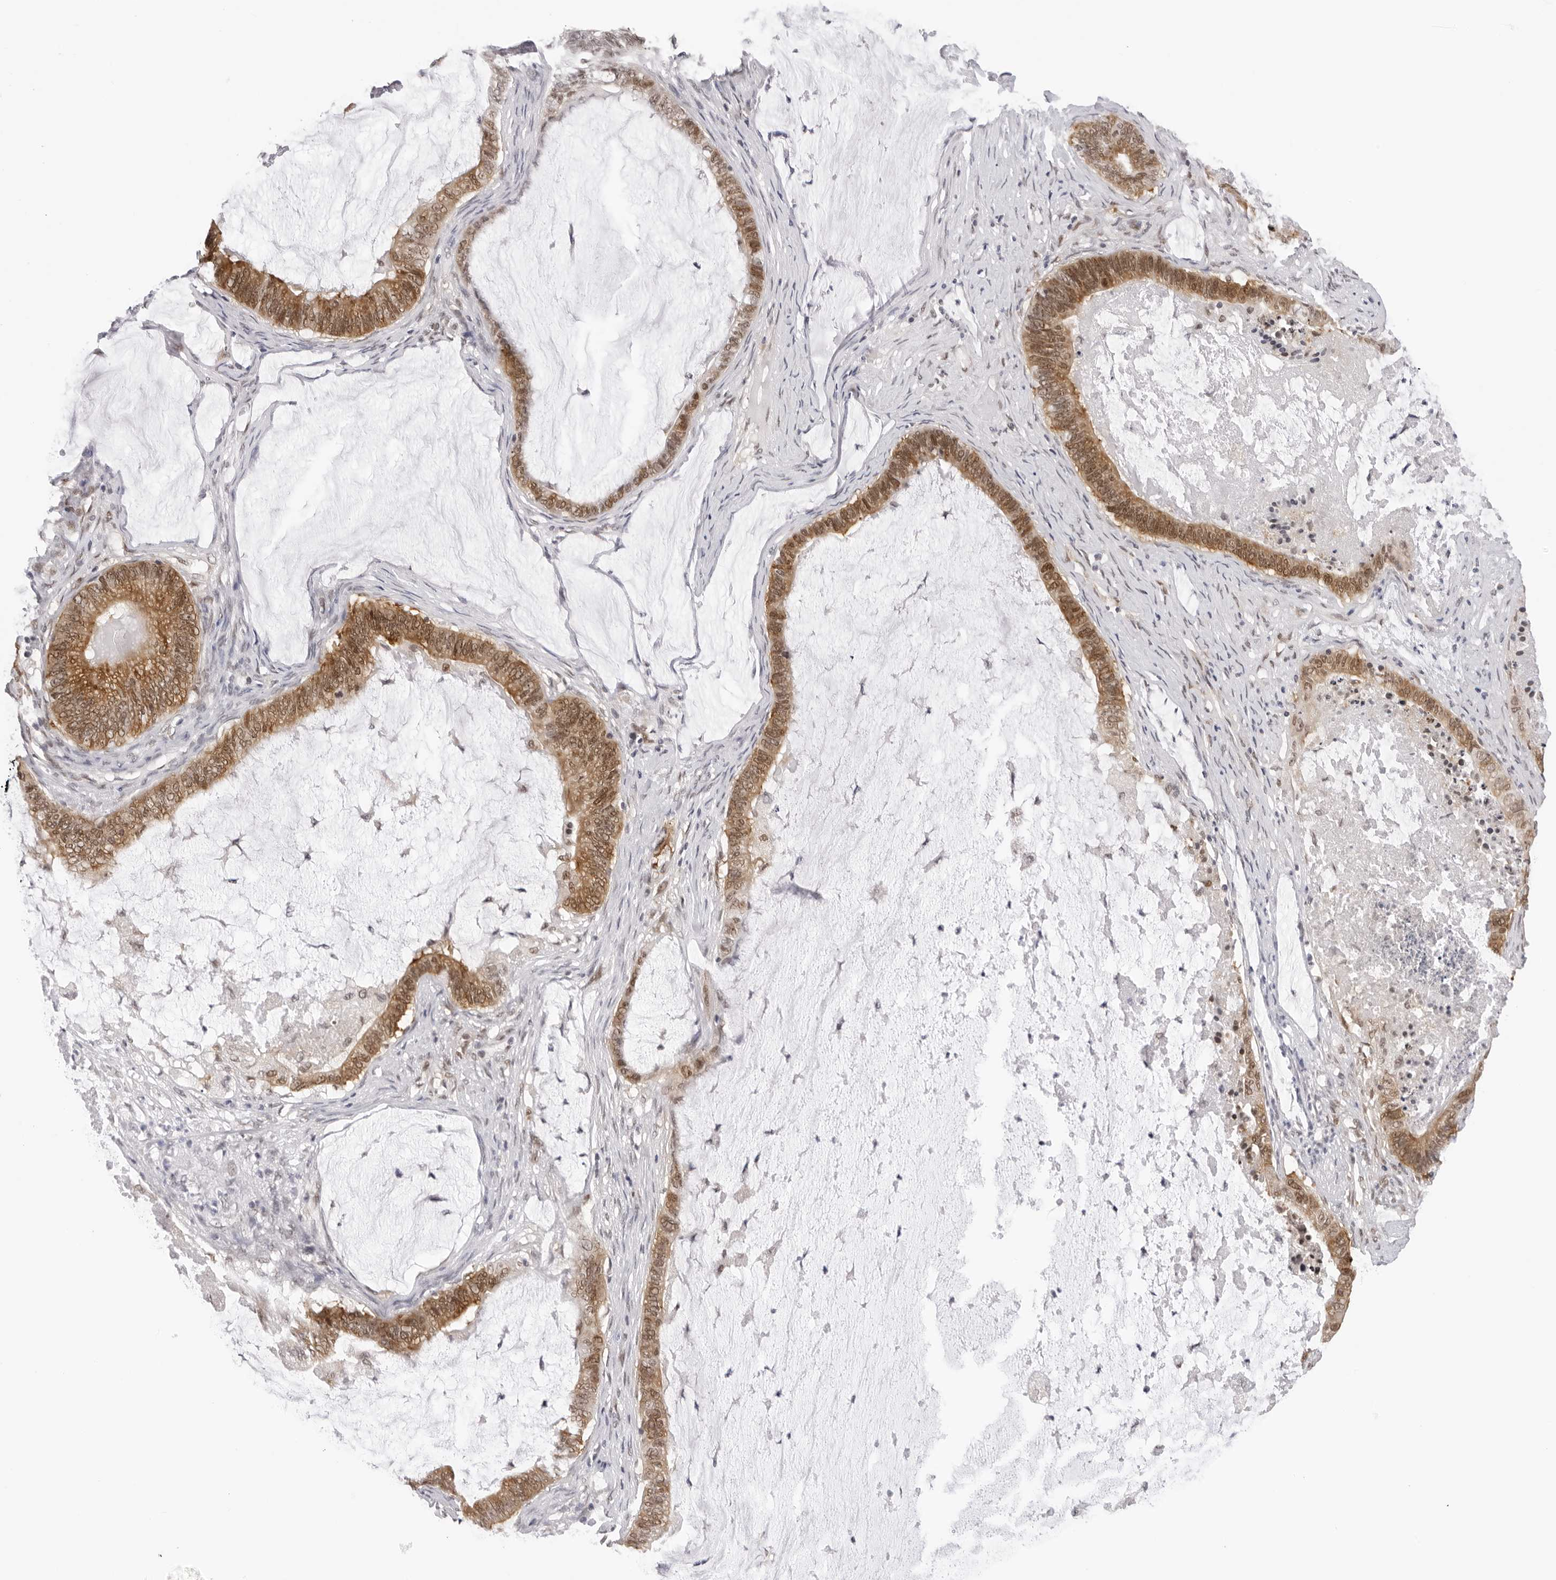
{"staining": {"intensity": "moderate", "quantity": ">75%", "location": "cytoplasmic/membranous,nuclear"}, "tissue": "ovarian cancer", "cell_type": "Tumor cells", "image_type": "cancer", "snomed": [{"axis": "morphology", "description": "Cystadenocarcinoma, mucinous, NOS"}, {"axis": "topography", "description": "Ovary"}], "caption": "This is a photomicrograph of immunohistochemistry staining of ovarian cancer (mucinous cystadenocarcinoma), which shows moderate positivity in the cytoplasmic/membranous and nuclear of tumor cells.", "gene": "WDR77", "patient": {"sex": "female", "age": 61}}